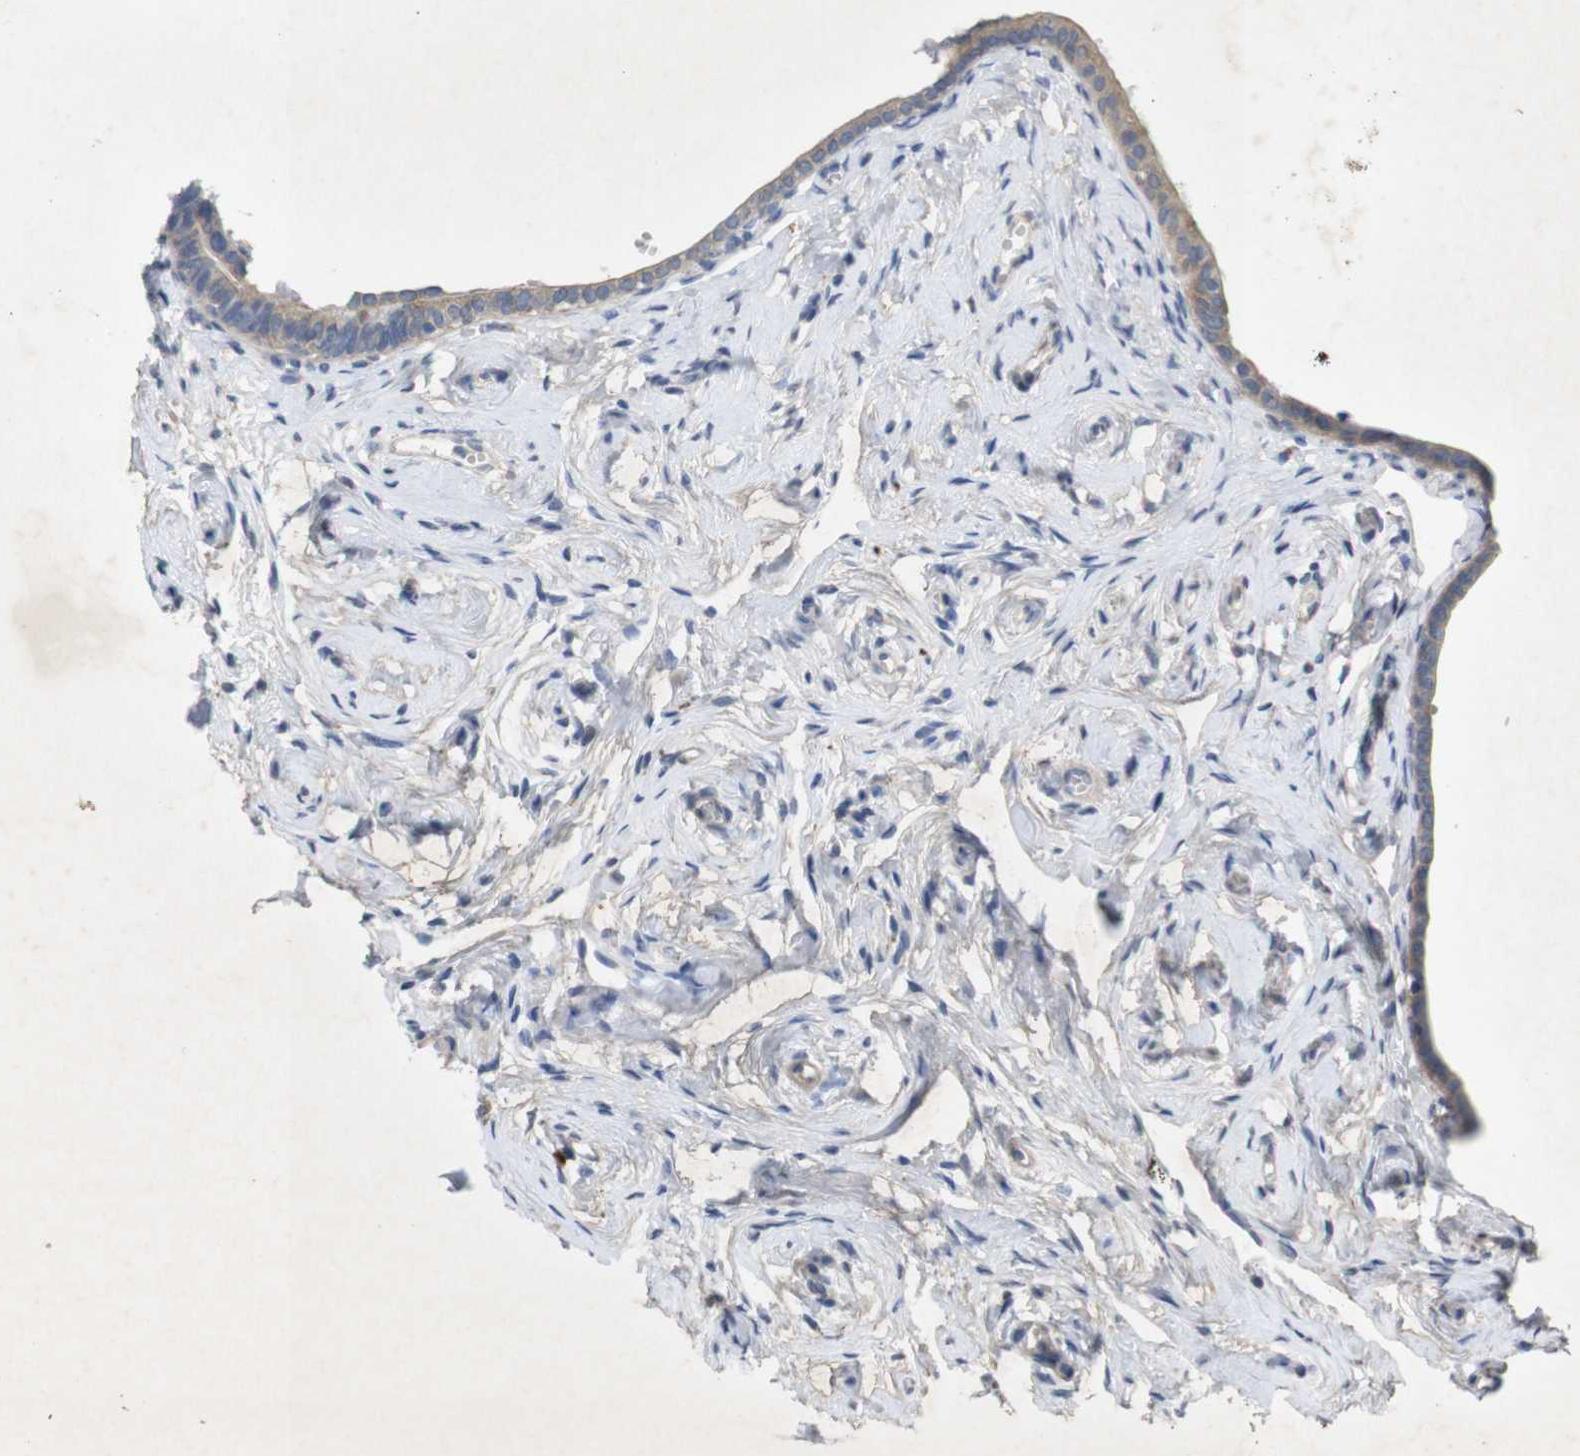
{"staining": {"intensity": "weak", "quantity": "25%-75%", "location": "cytoplasmic/membranous"}, "tissue": "fallopian tube", "cell_type": "Glandular cells", "image_type": "normal", "snomed": [{"axis": "morphology", "description": "Normal tissue, NOS"}, {"axis": "topography", "description": "Fallopian tube"}], "caption": "Protein expression analysis of normal fallopian tube displays weak cytoplasmic/membranous positivity in about 25%-75% of glandular cells. (Stains: DAB in brown, nuclei in blue, Microscopy: brightfield microscopy at high magnification).", "gene": "BCAR3", "patient": {"sex": "female", "age": 71}}